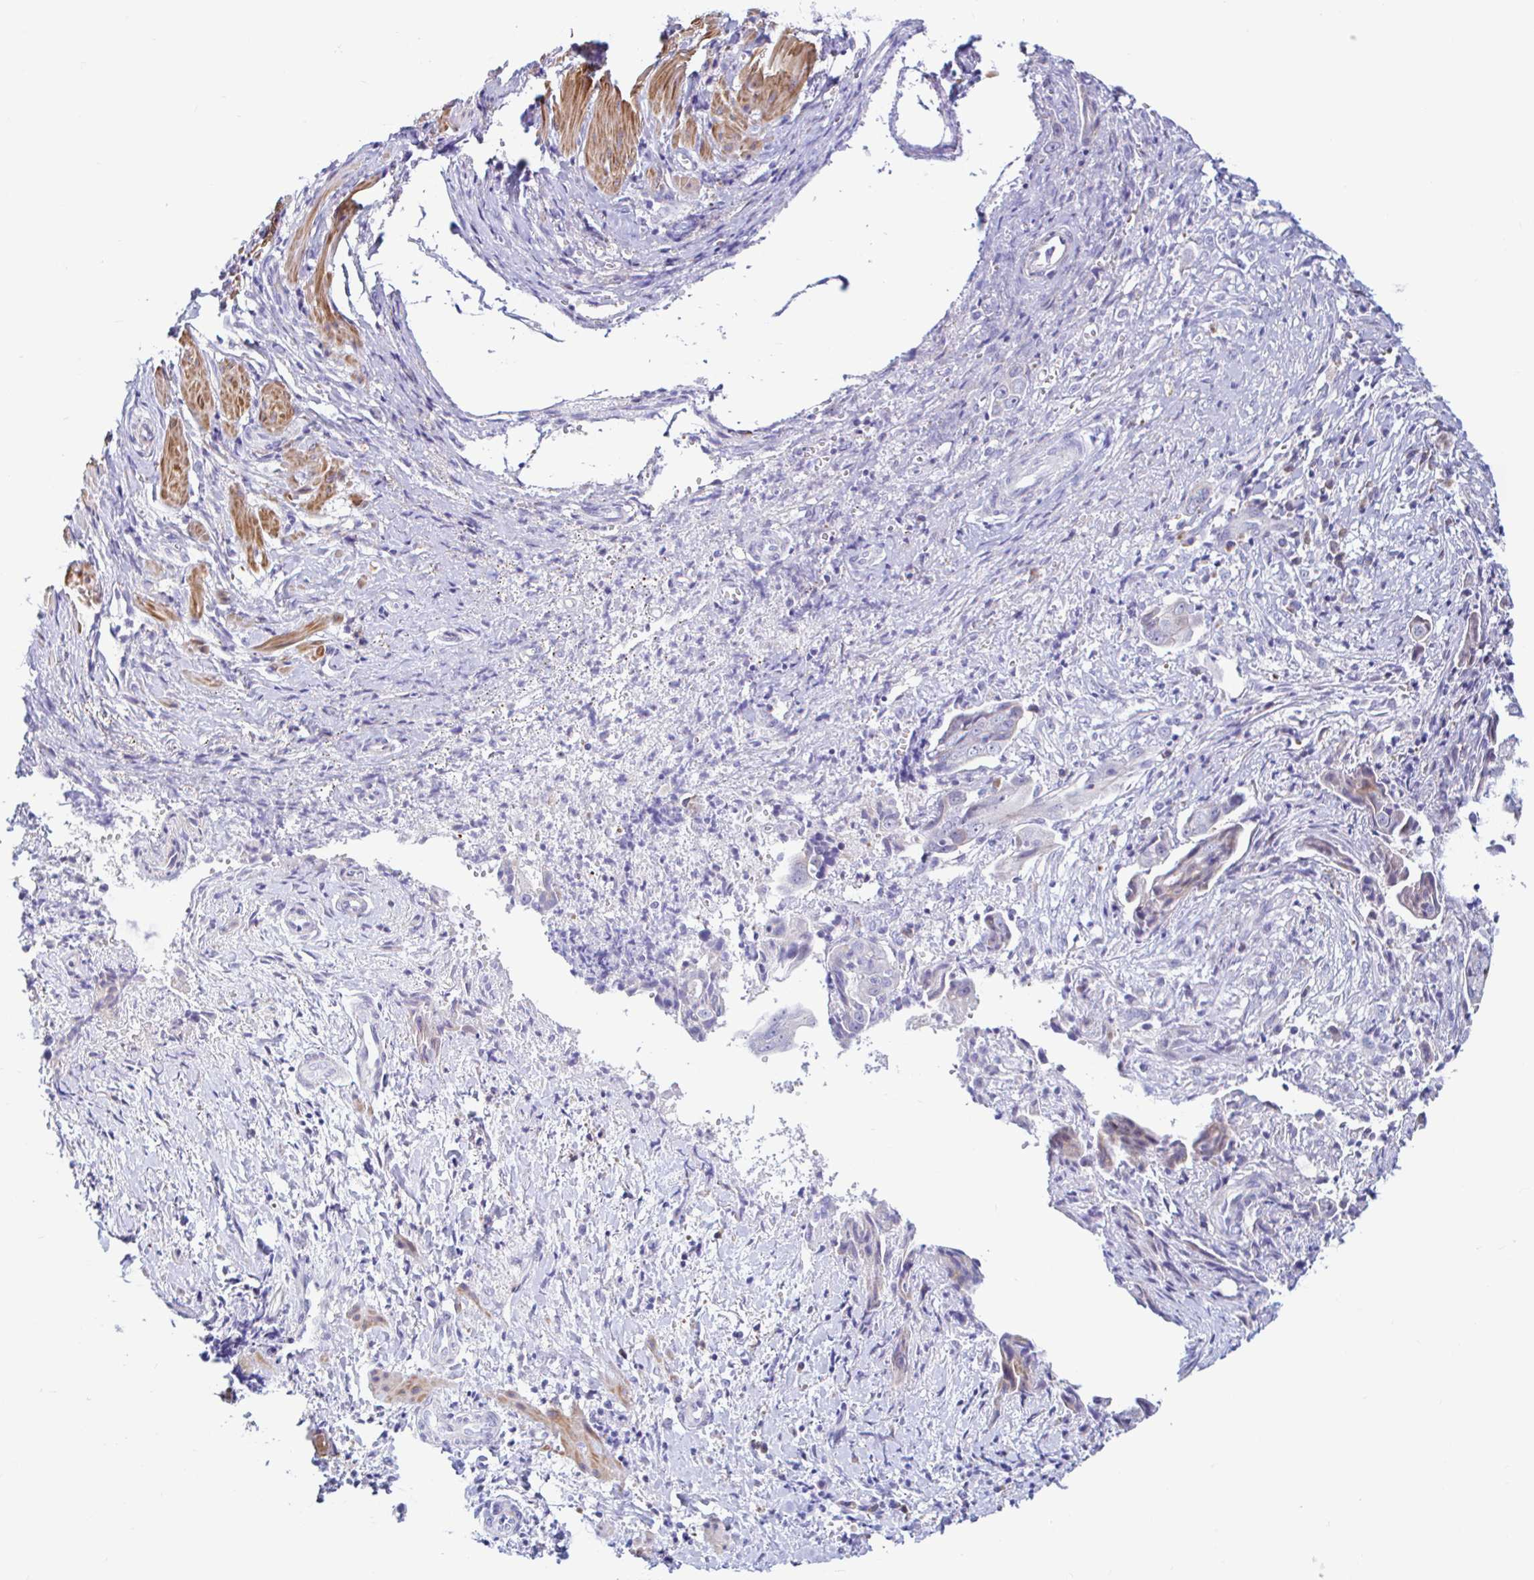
{"staining": {"intensity": "negative", "quantity": "none", "location": "none"}, "tissue": "ovarian cancer", "cell_type": "Tumor cells", "image_type": "cancer", "snomed": [{"axis": "morphology", "description": "Carcinoma, endometroid"}, {"axis": "topography", "description": "Ovary"}], "caption": "This is a image of IHC staining of ovarian endometroid carcinoma, which shows no positivity in tumor cells.", "gene": "NBPF3", "patient": {"sex": "female", "age": 70}}